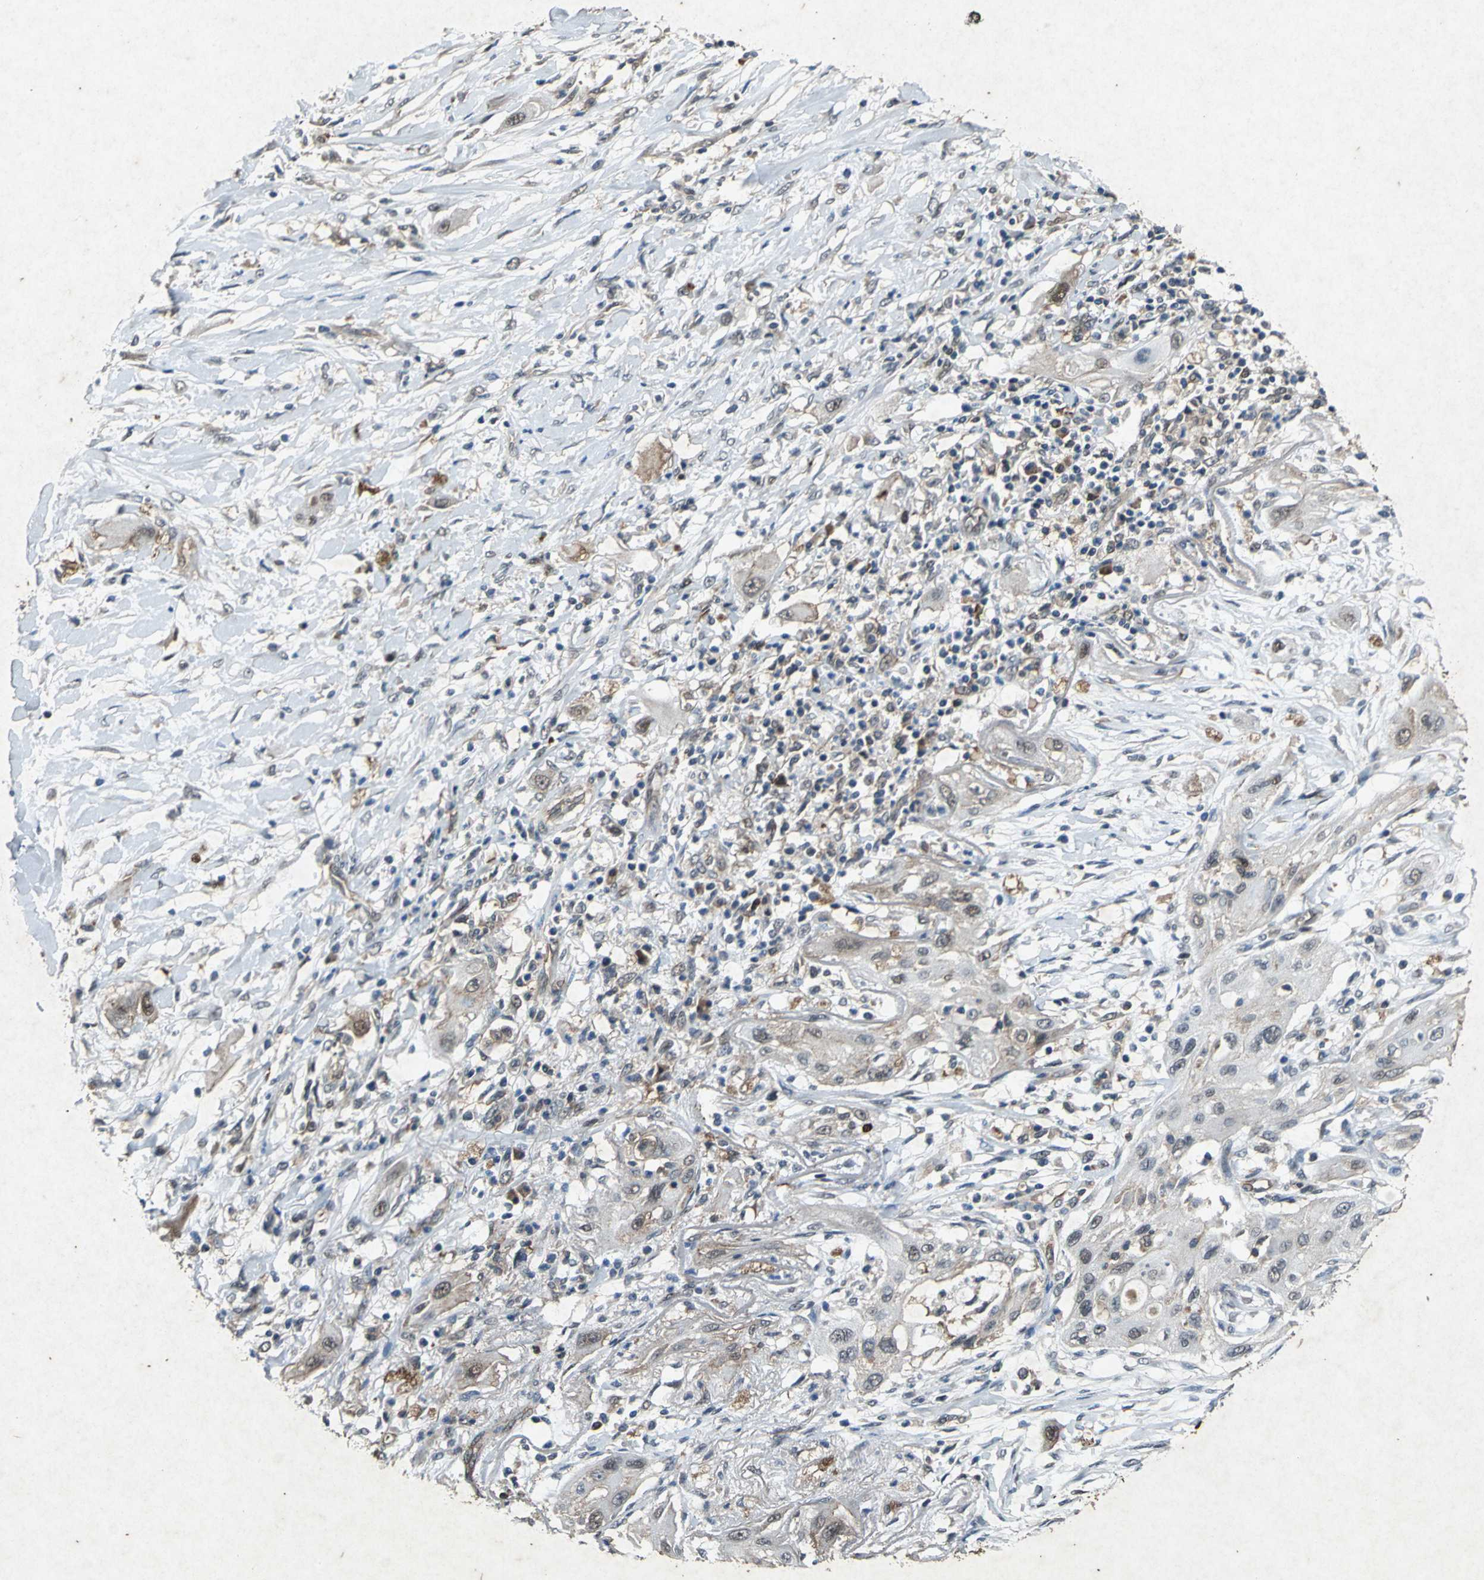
{"staining": {"intensity": "weak", "quantity": "25%-75%", "location": "cytoplasmic/membranous"}, "tissue": "lung cancer", "cell_type": "Tumor cells", "image_type": "cancer", "snomed": [{"axis": "morphology", "description": "Squamous cell carcinoma, NOS"}, {"axis": "topography", "description": "Lung"}], "caption": "Human lung squamous cell carcinoma stained with a protein marker shows weak staining in tumor cells.", "gene": "HSP90AB1", "patient": {"sex": "female", "age": 47}}